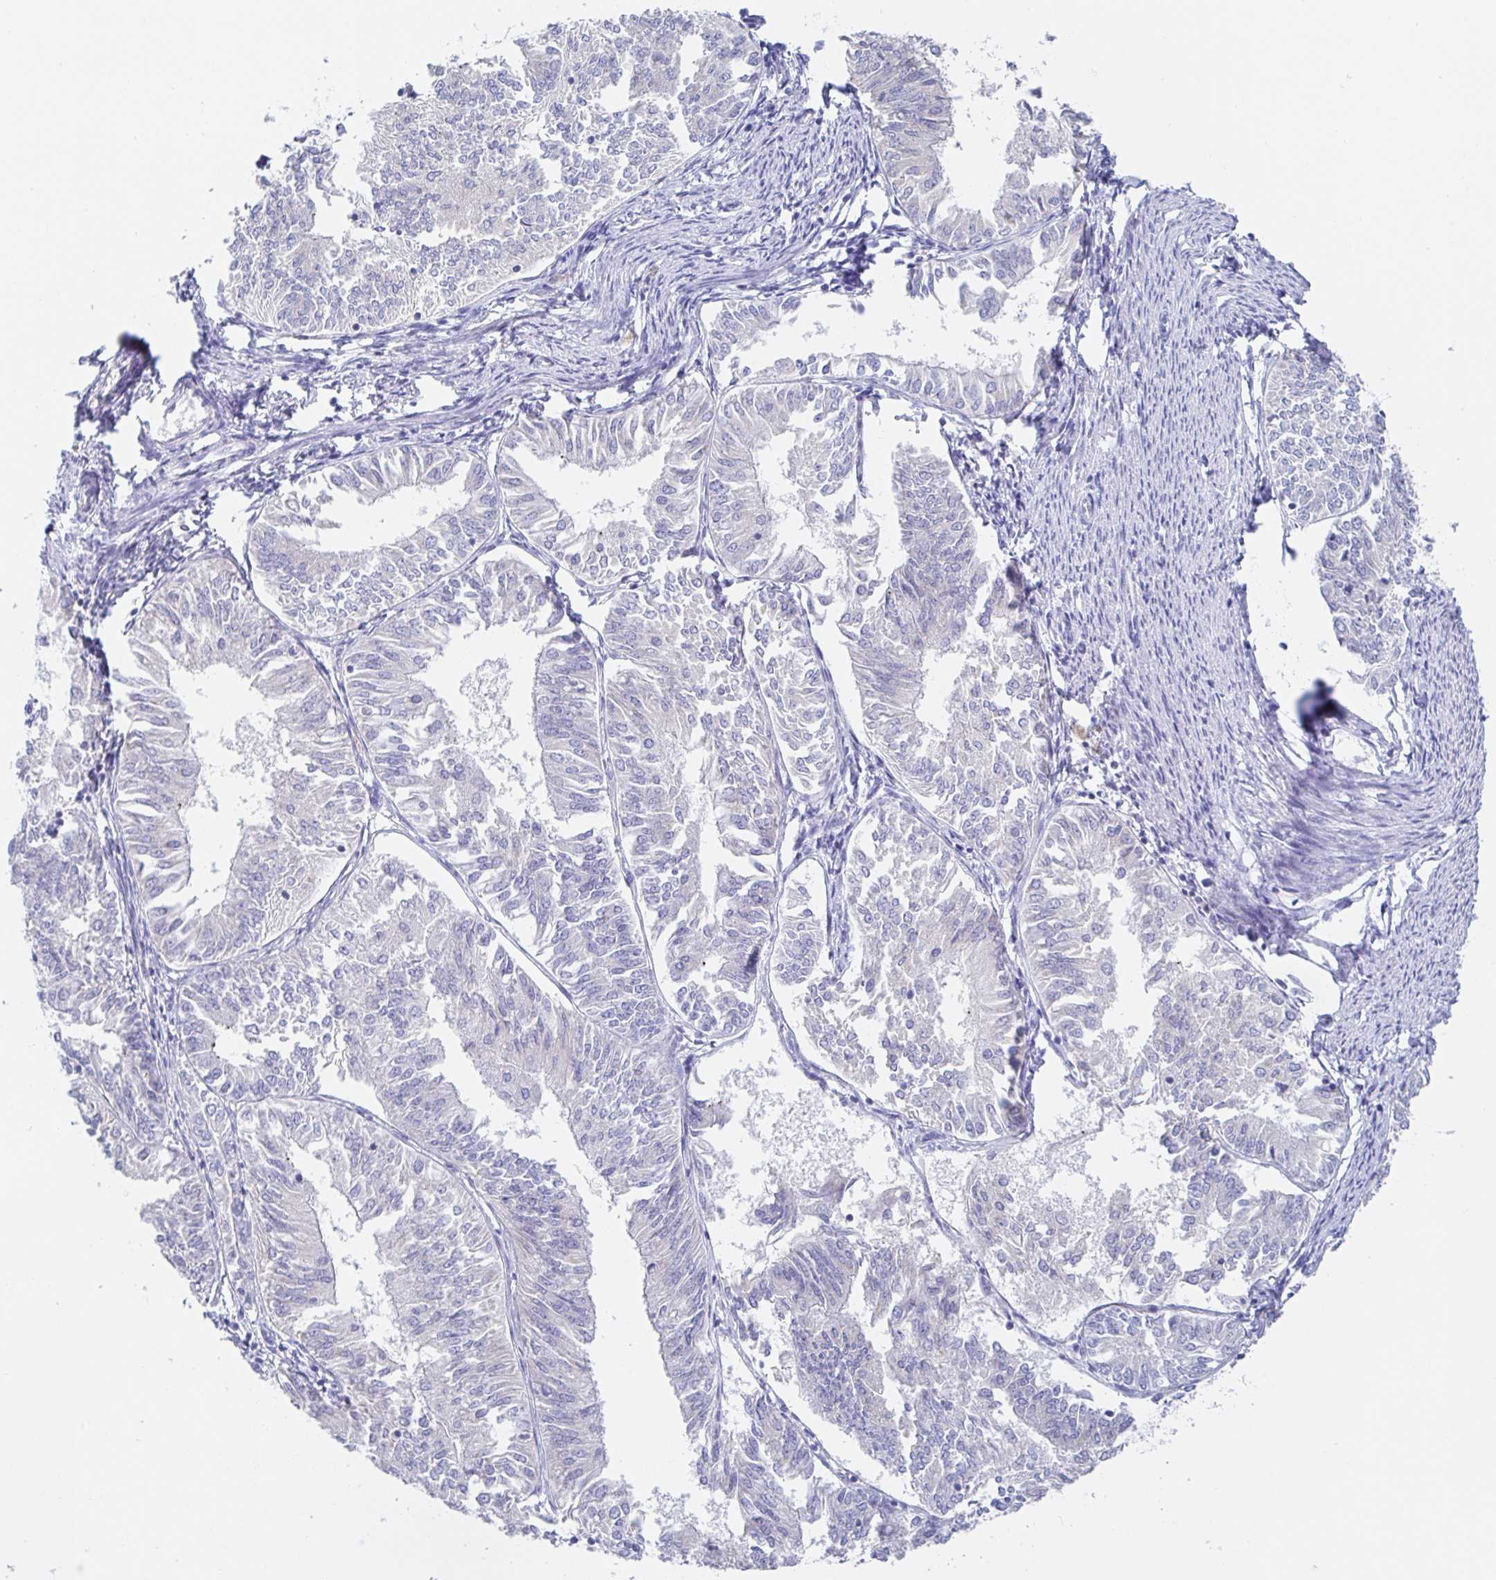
{"staining": {"intensity": "negative", "quantity": "none", "location": "none"}, "tissue": "endometrial cancer", "cell_type": "Tumor cells", "image_type": "cancer", "snomed": [{"axis": "morphology", "description": "Adenocarcinoma, NOS"}, {"axis": "topography", "description": "Endometrium"}], "caption": "This is an immunohistochemistry (IHC) histopathology image of human endometrial cancer (adenocarcinoma). There is no staining in tumor cells.", "gene": "SIAH3", "patient": {"sex": "female", "age": 58}}